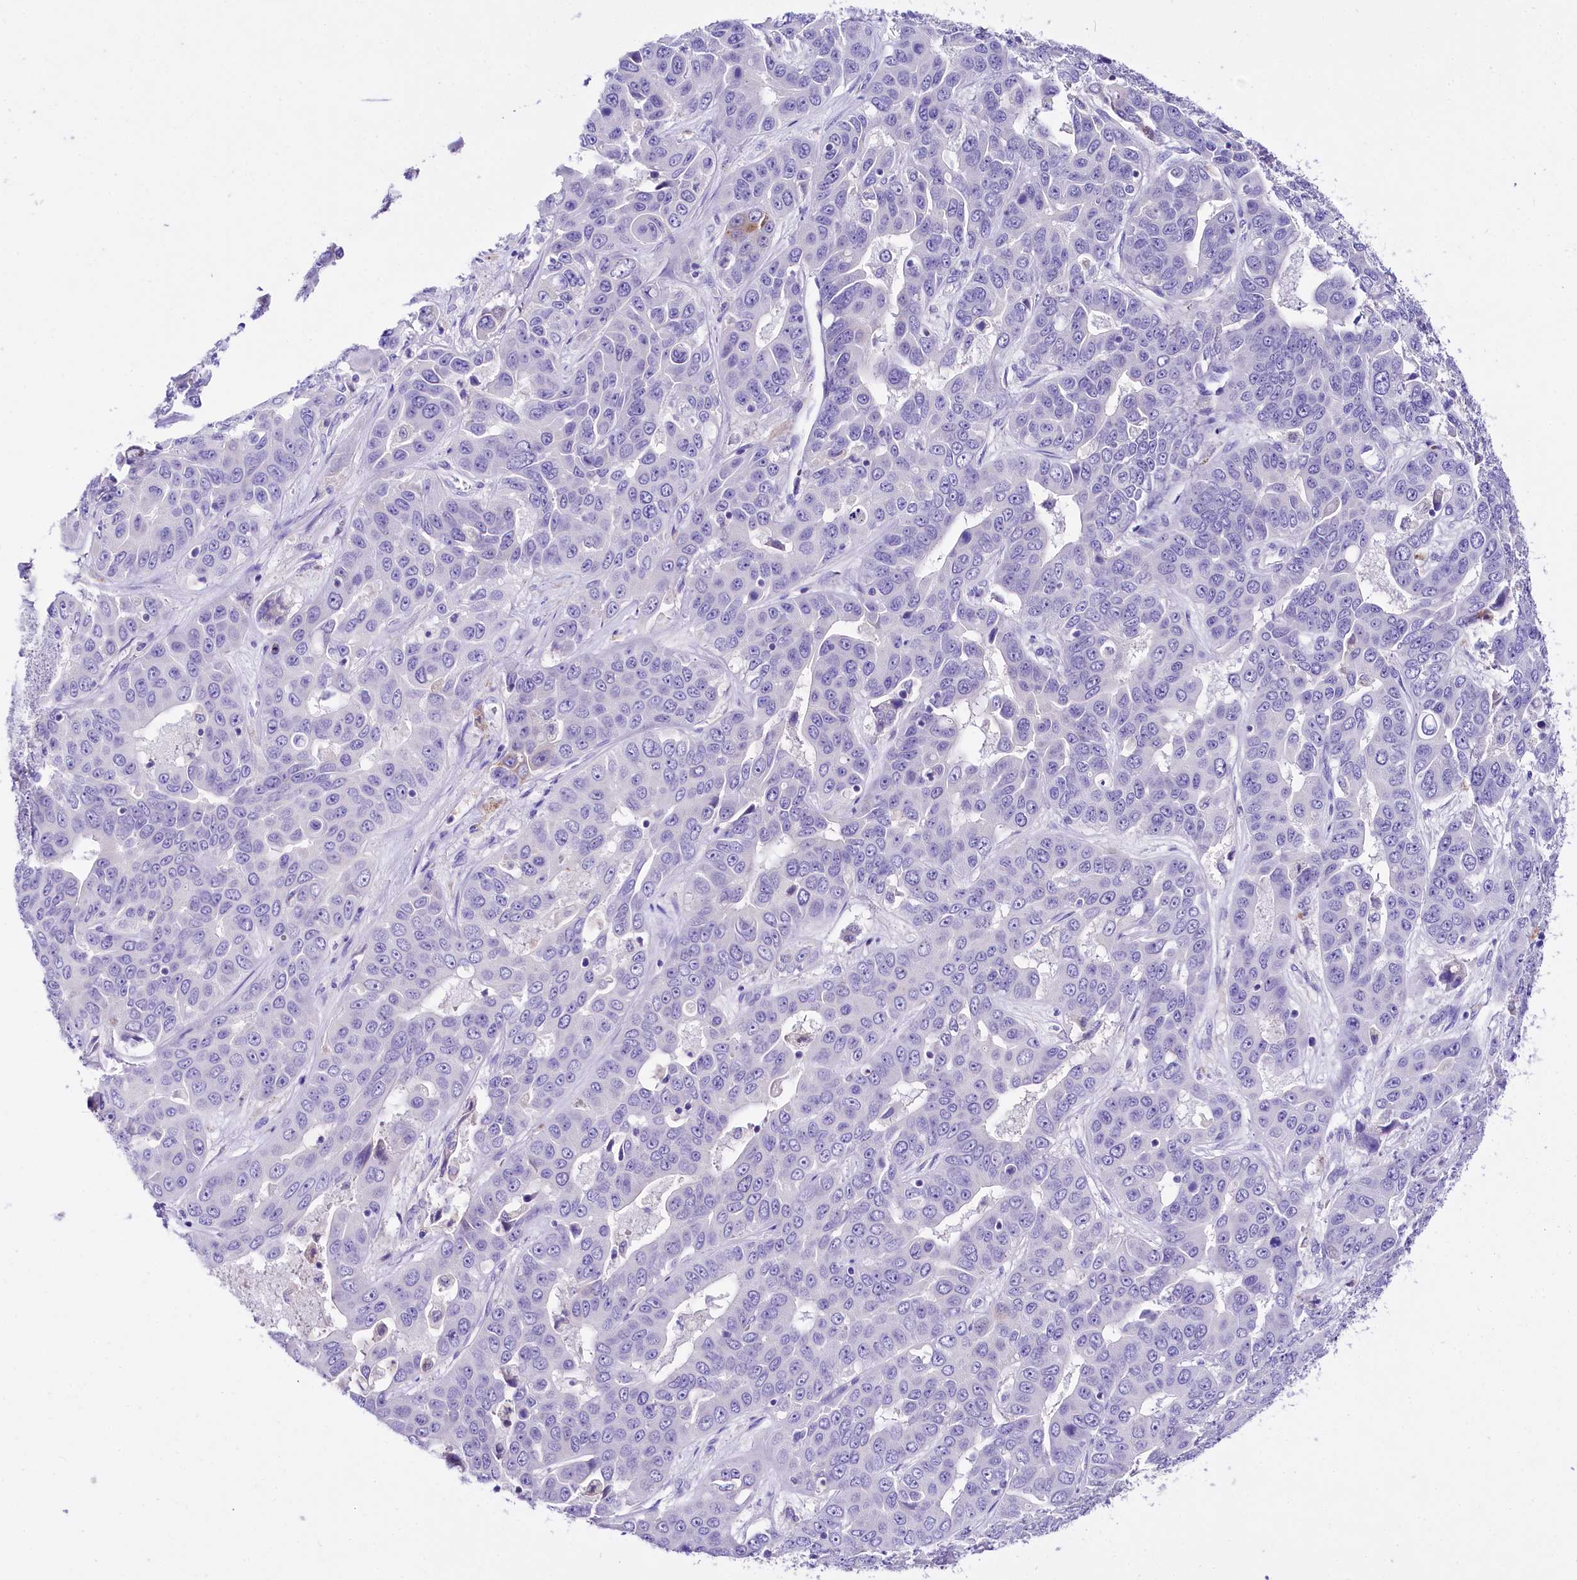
{"staining": {"intensity": "negative", "quantity": "none", "location": "none"}, "tissue": "liver cancer", "cell_type": "Tumor cells", "image_type": "cancer", "snomed": [{"axis": "morphology", "description": "Cholangiocarcinoma"}, {"axis": "topography", "description": "Liver"}], "caption": "Immunohistochemical staining of liver cholangiocarcinoma displays no significant expression in tumor cells.", "gene": "A2ML1", "patient": {"sex": "female", "age": 52}}